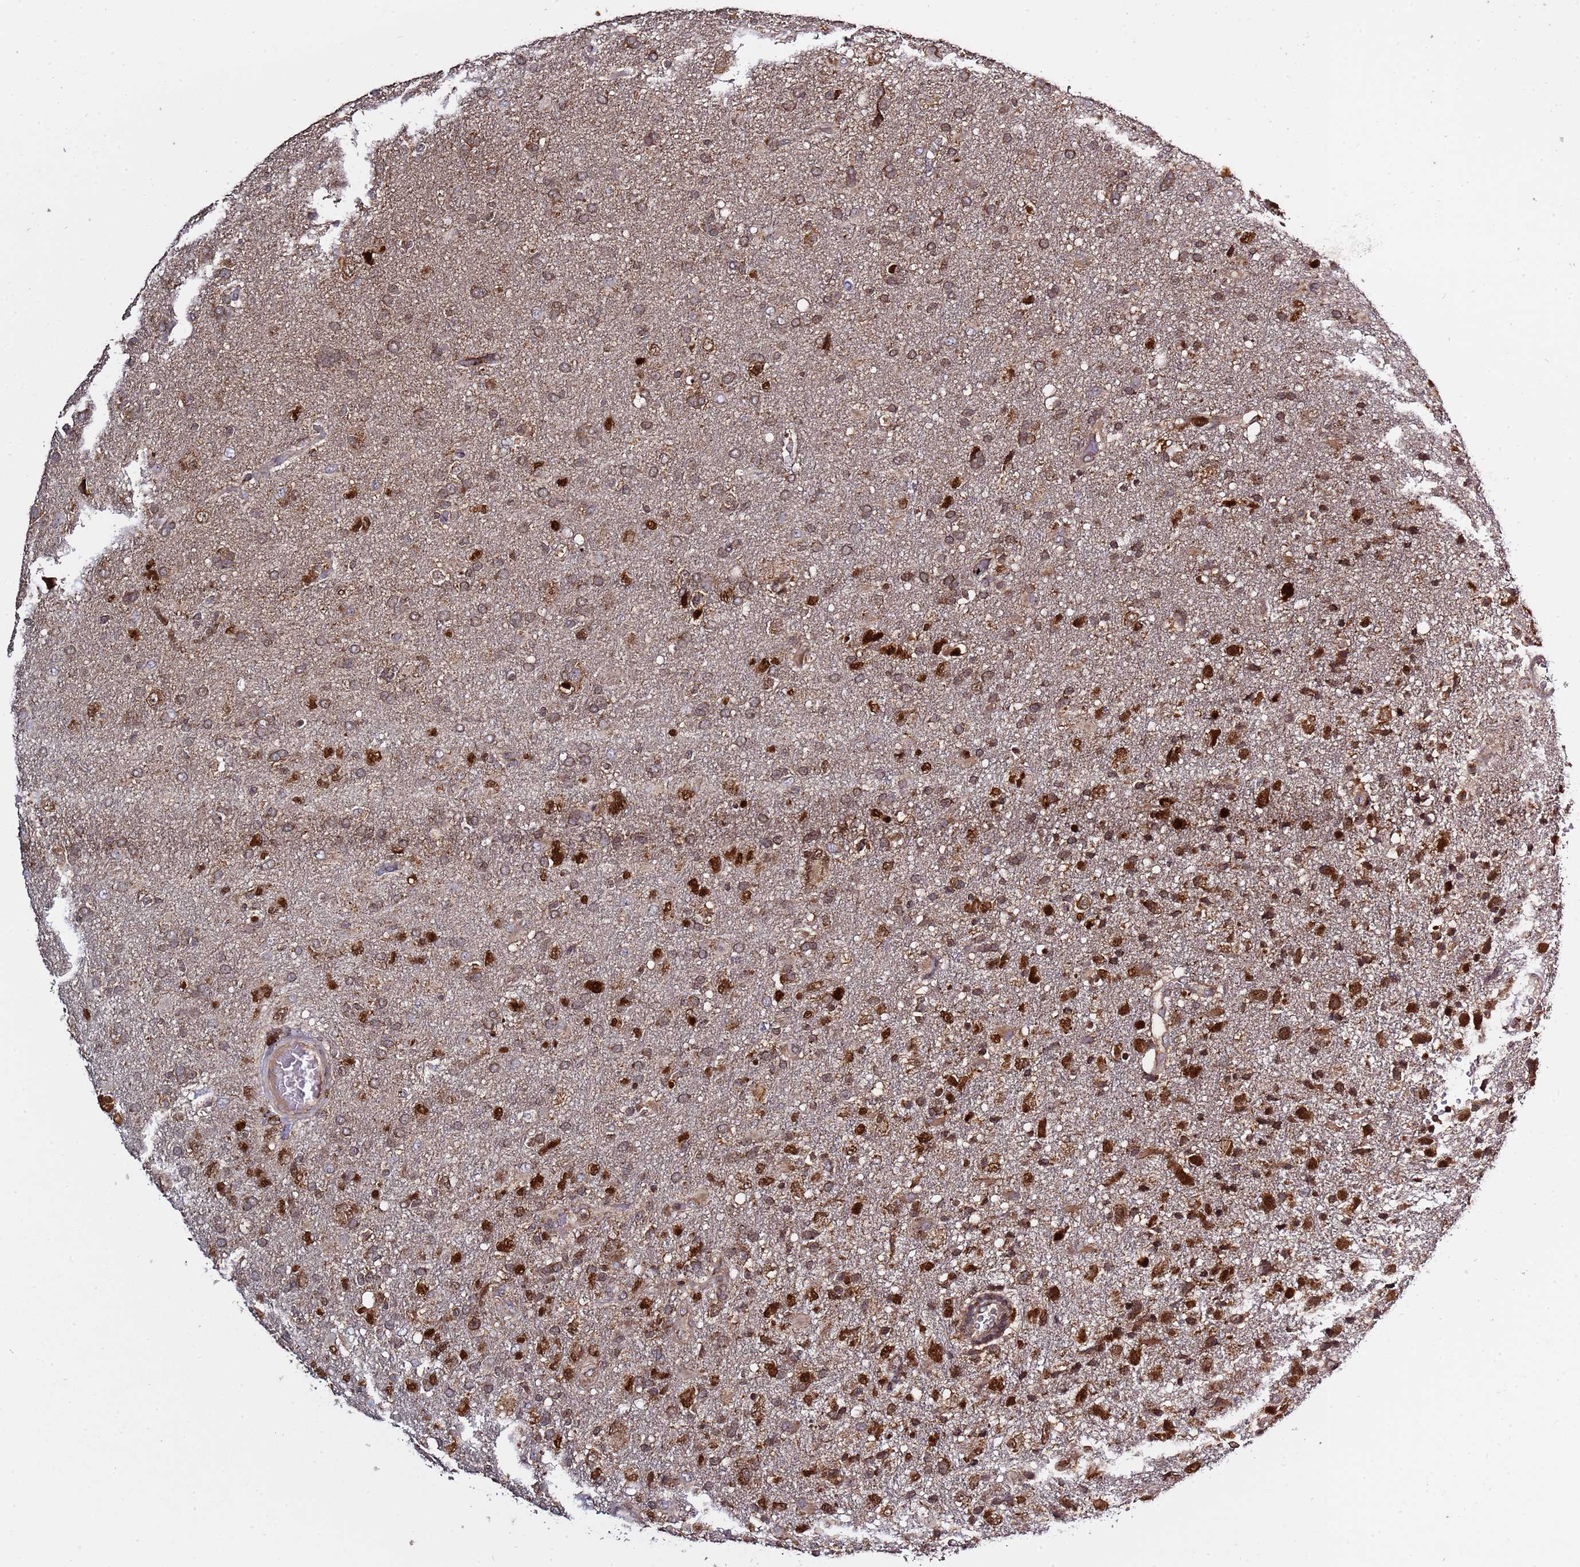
{"staining": {"intensity": "strong", "quantity": "25%-75%", "location": "nuclear"}, "tissue": "glioma", "cell_type": "Tumor cells", "image_type": "cancer", "snomed": [{"axis": "morphology", "description": "Glioma, malignant, High grade"}, {"axis": "topography", "description": "Brain"}], "caption": "Immunohistochemical staining of human glioma demonstrates strong nuclear protein expression in about 25%-75% of tumor cells.", "gene": "RCOR2", "patient": {"sex": "male", "age": 61}}